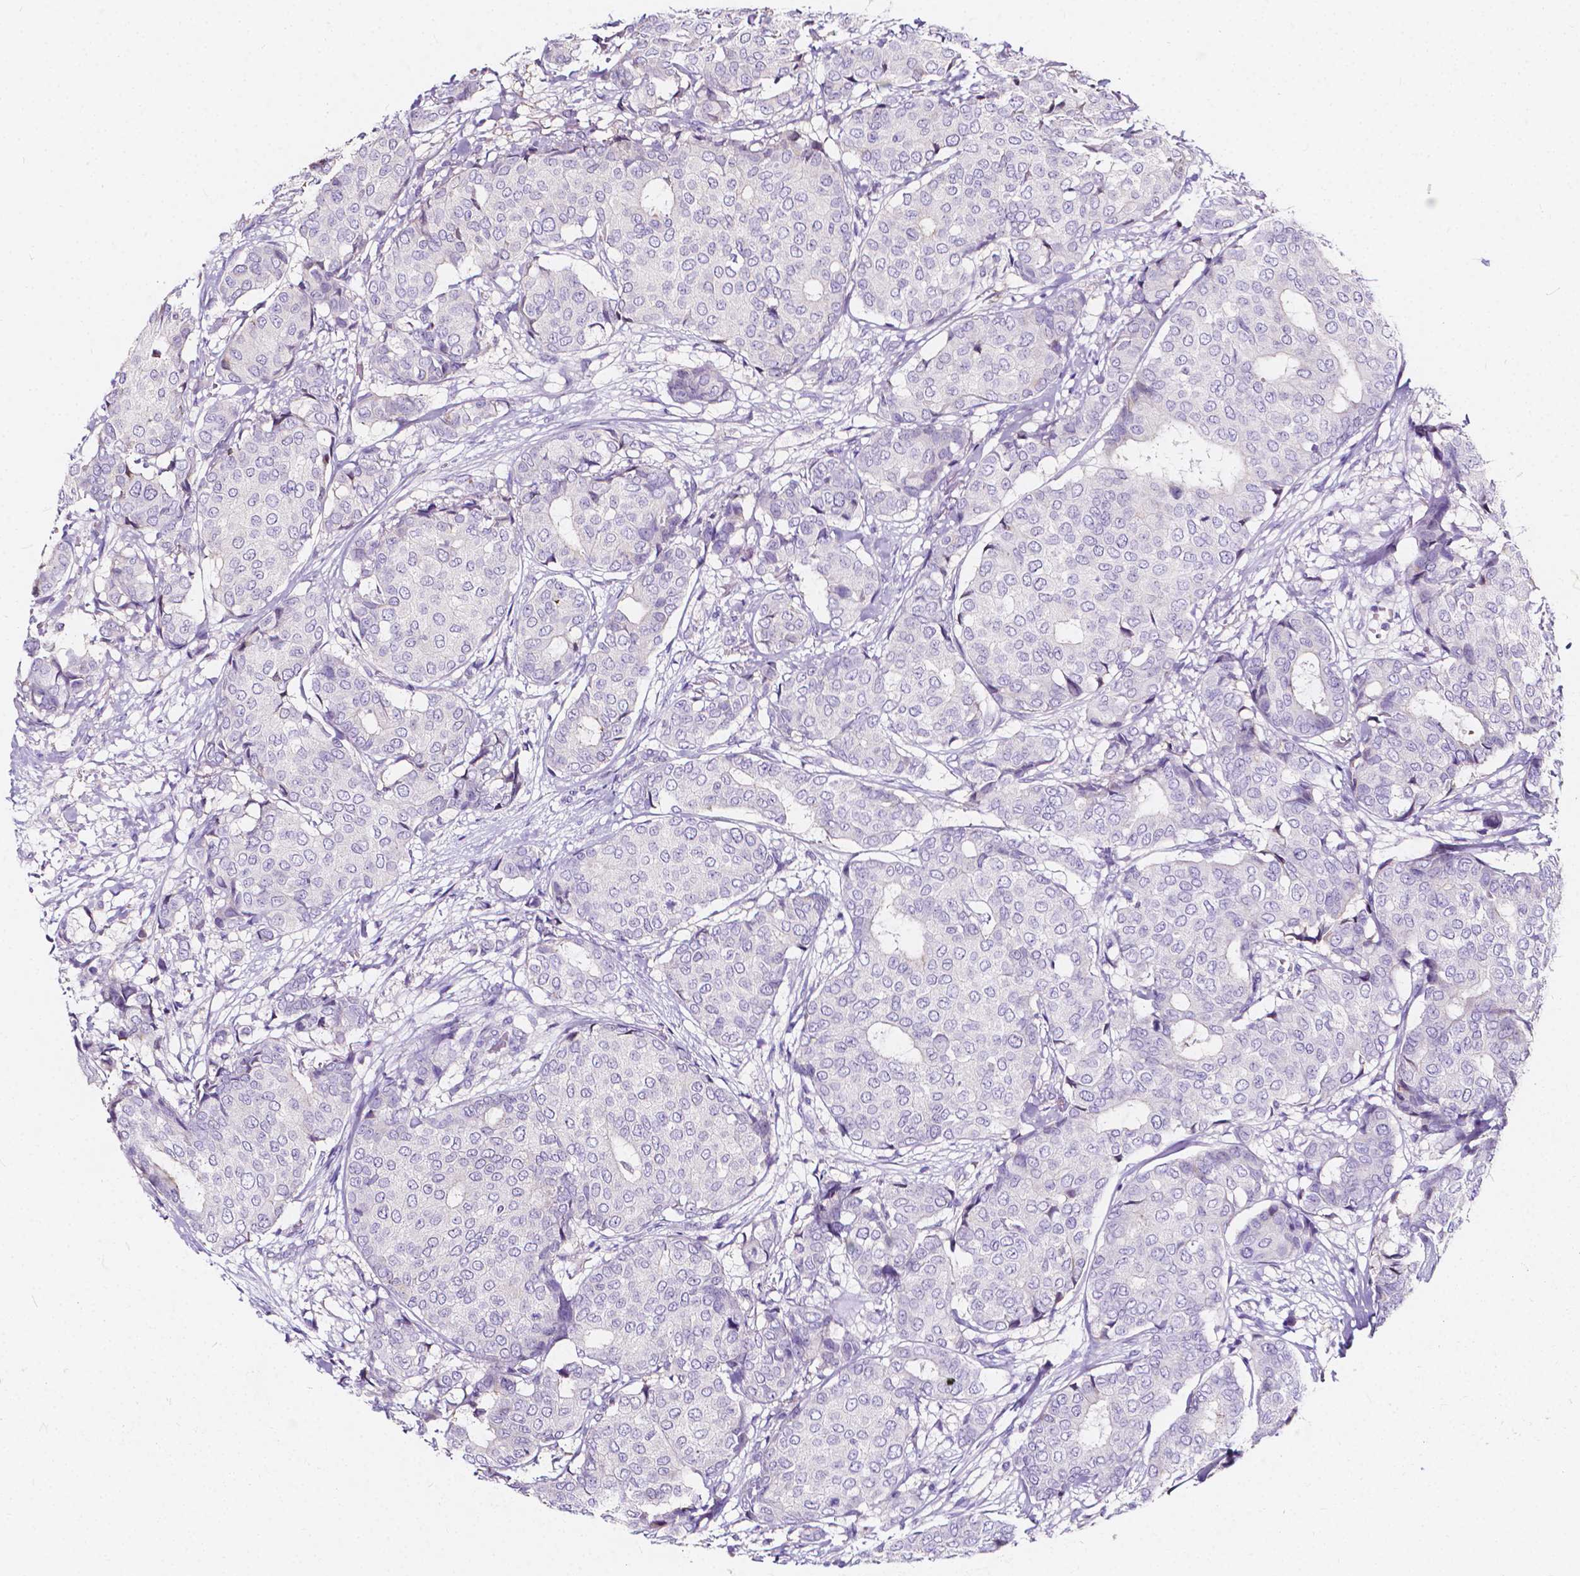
{"staining": {"intensity": "negative", "quantity": "none", "location": "none"}, "tissue": "breast cancer", "cell_type": "Tumor cells", "image_type": "cancer", "snomed": [{"axis": "morphology", "description": "Duct carcinoma"}, {"axis": "topography", "description": "Breast"}], "caption": "Immunohistochemistry micrograph of breast cancer stained for a protein (brown), which demonstrates no expression in tumor cells.", "gene": "CLSTN2", "patient": {"sex": "female", "age": 75}}